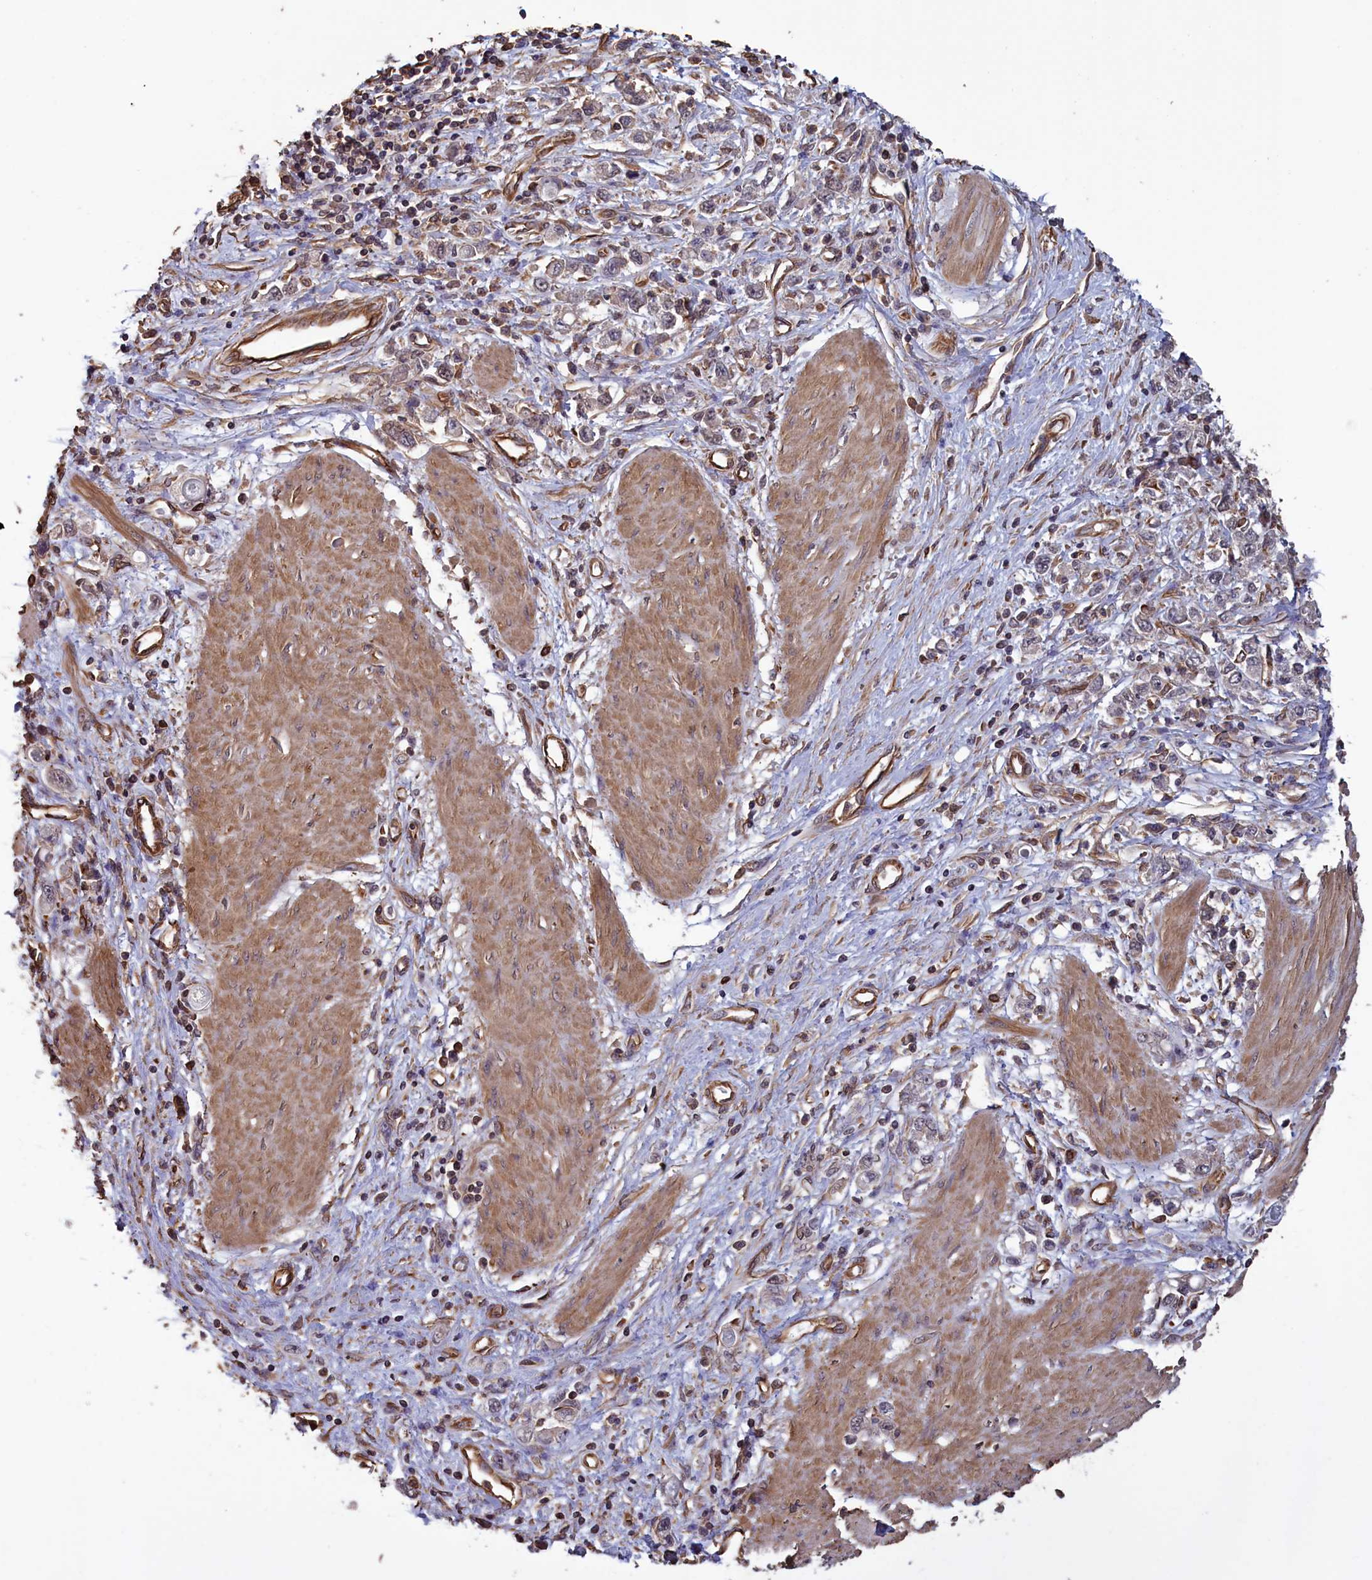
{"staining": {"intensity": "negative", "quantity": "none", "location": "none"}, "tissue": "stomach cancer", "cell_type": "Tumor cells", "image_type": "cancer", "snomed": [{"axis": "morphology", "description": "Adenocarcinoma, NOS"}, {"axis": "topography", "description": "Stomach"}], "caption": "The image exhibits no staining of tumor cells in adenocarcinoma (stomach).", "gene": "DAPK3", "patient": {"sex": "female", "age": 76}}